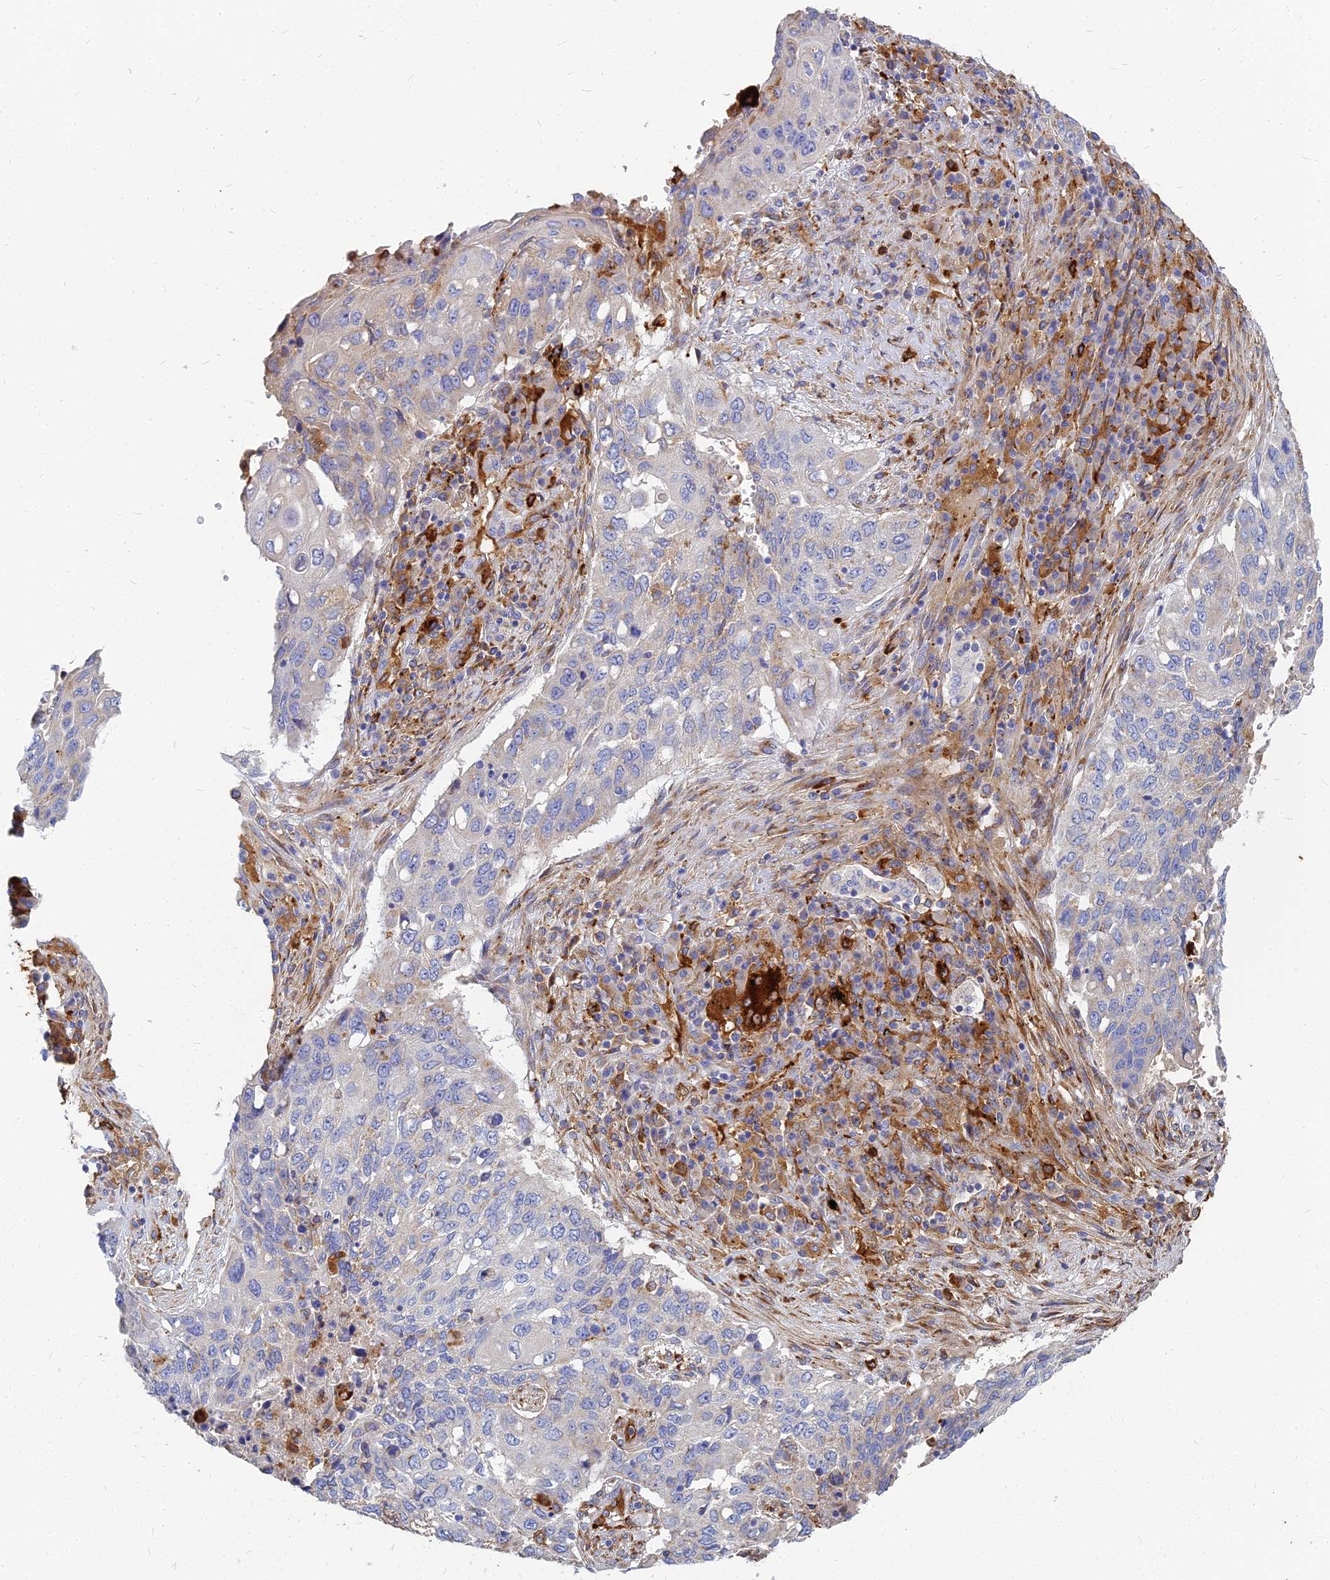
{"staining": {"intensity": "negative", "quantity": "none", "location": "none"}, "tissue": "lung cancer", "cell_type": "Tumor cells", "image_type": "cancer", "snomed": [{"axis": "morphology", "description": "Squamous cell carcinoma, NOS"}, {"axis": "topography", "description": "Lung"}], "caption": "Tumor cells show no significant staining in lung squamous cell carcinoma.", "gene": "VAT1", "patient": {"sex": "female", "age": 63}}